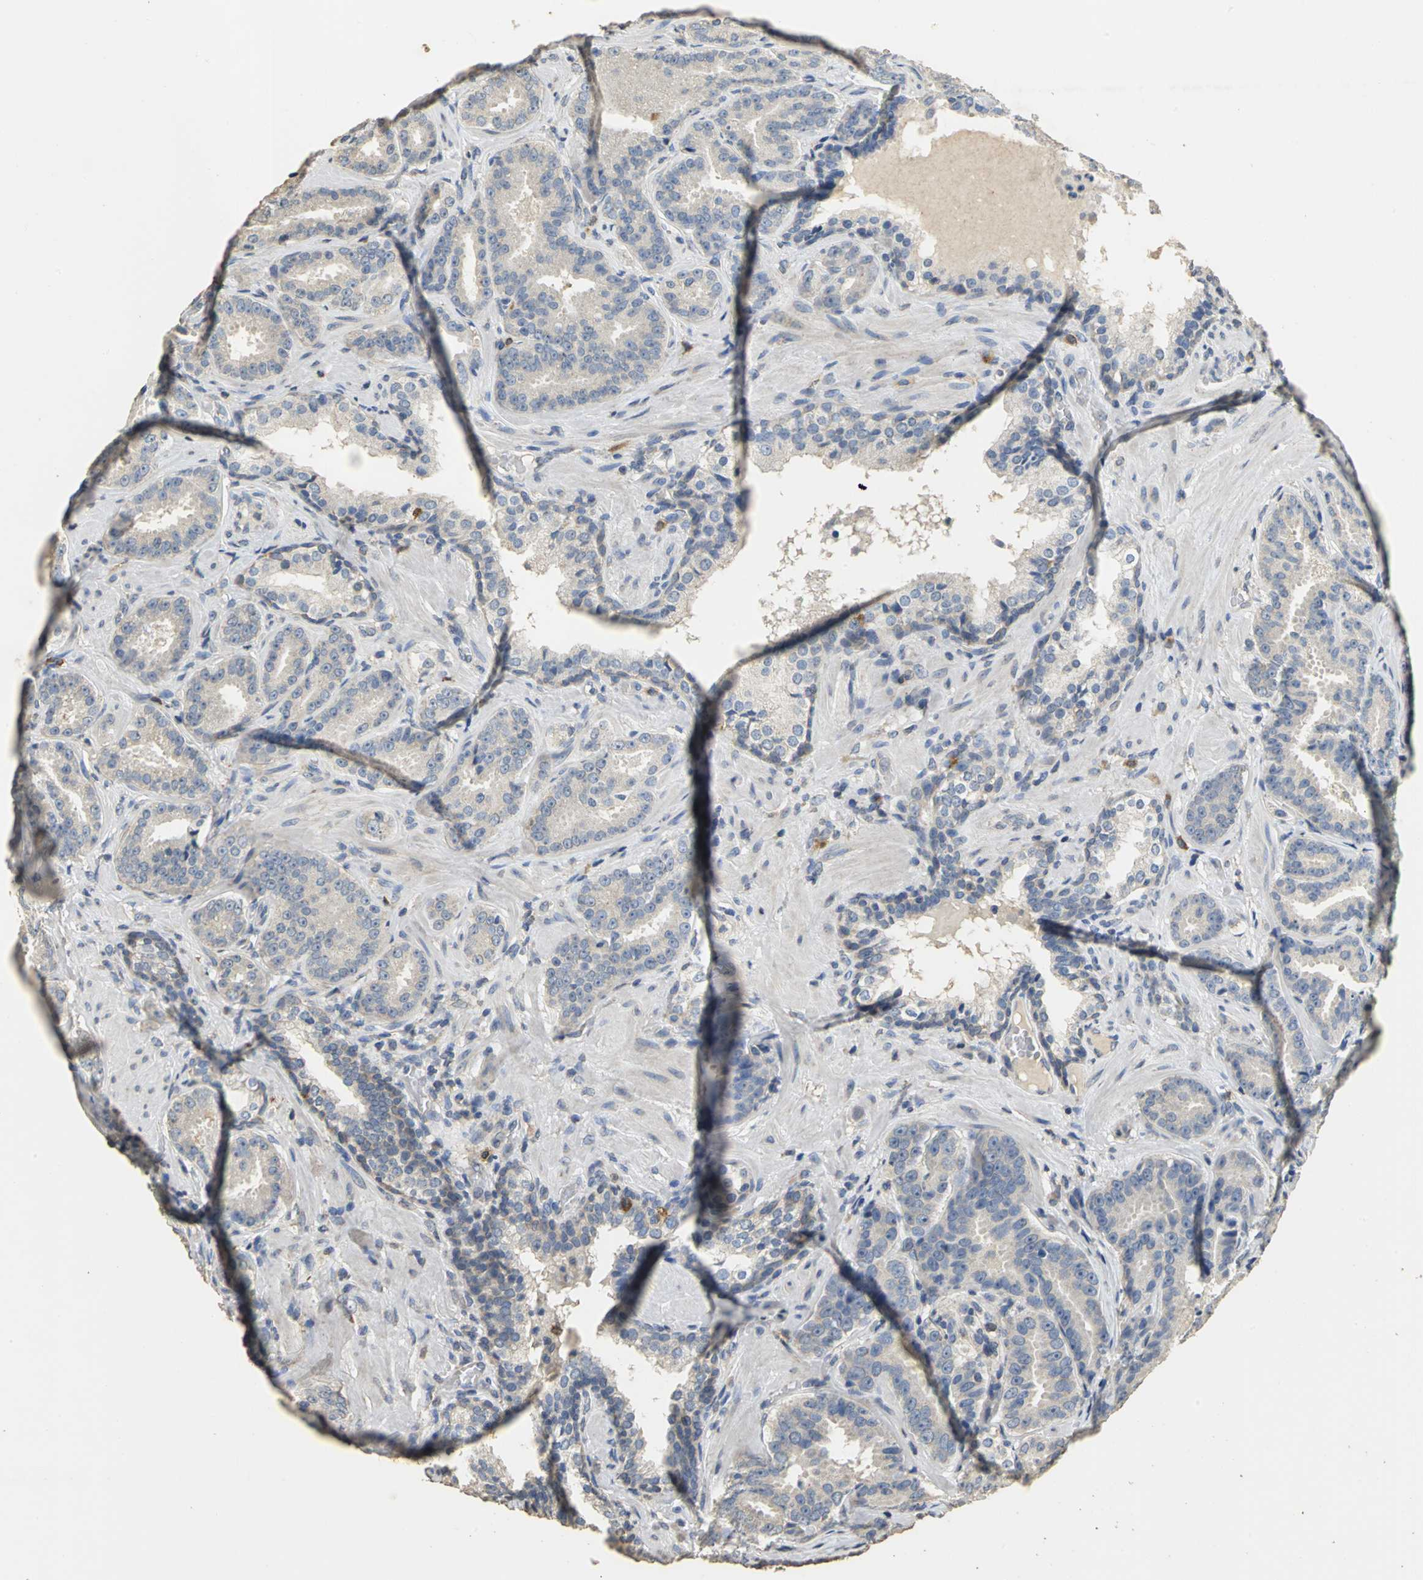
{"staining": {"intensity": "weak", "quantity": "<25%", "location": "cytoplasmic/membranous"}, "tissue": "prostate cancer", "cell_type": "Tumor cells", "image_type": "cancer", "snomed": [{"axis": "morphology", "description": "Adenocarcinoma, Low grade"}, {"axis": "topography", "description": "Prostate"}], "caption": "High magnification brightfield microscopy of prostate cancer (adenocarcinoma (low-grade)) stained with DAB (brown) and counterstained with hematoxylin (blue): tumor cells show no significant expression.", "gene": "ACSL4", "patient": {"sex": "male", "age": 59}}